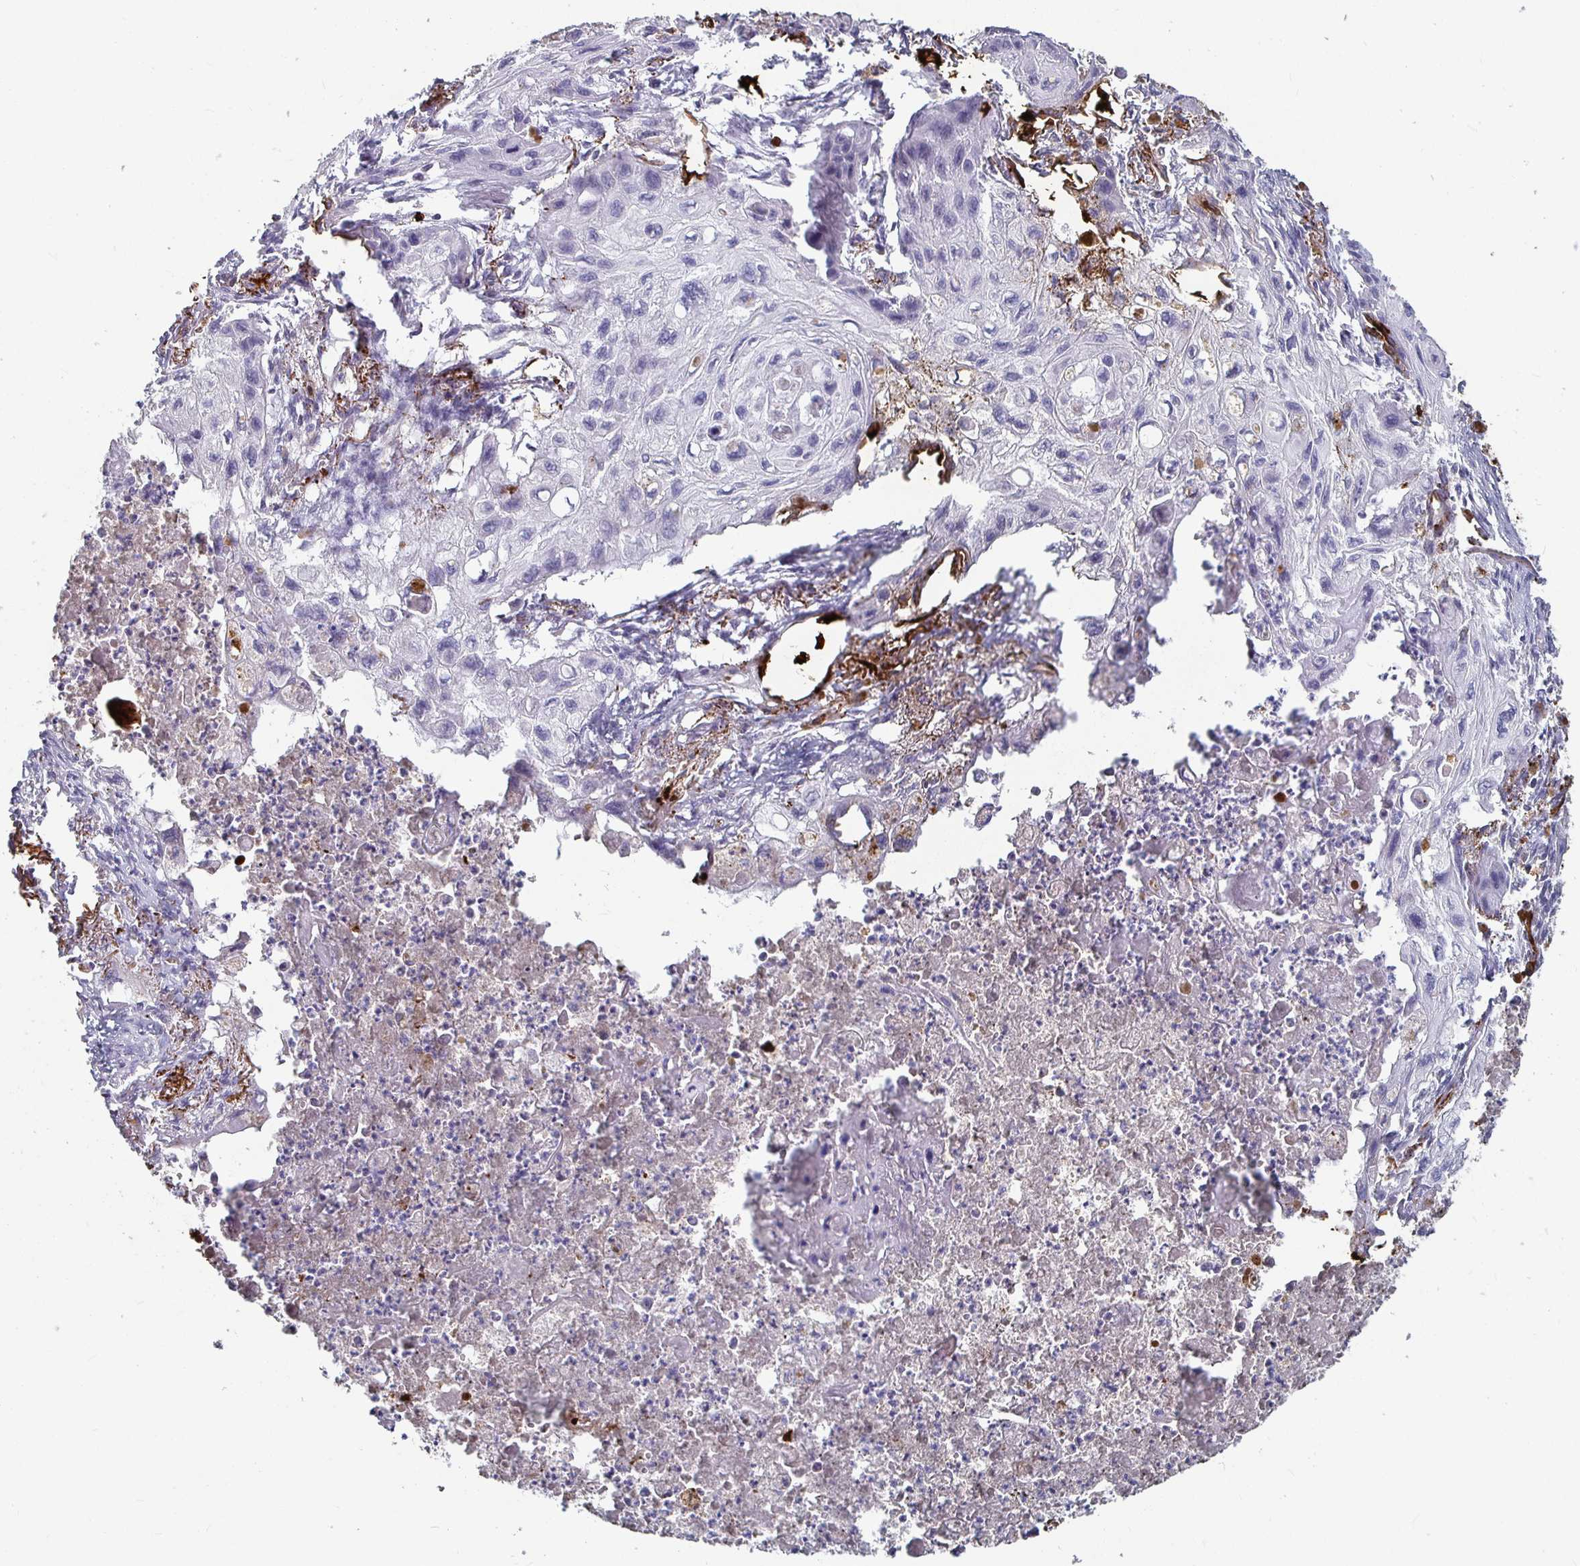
{"staining": {"intensity": "negative", "quantity": "none", "location": "none"}, "tissue": "lung cancer", "cell_type": "Tumor cells", "image_type": "cancer", "snomed": [{"axis": "morphology", "description": "Squamous cell carcinoma, NOS"}, {"axis": "topography", "description": "Lung"}], "caption": "Immunohistochemical staining of lung squamous cell carcinoma exhibits no significant positivity in tumor cells.", "gene": "RNF144B", "patient": {"sex": "male", "age": 71}}